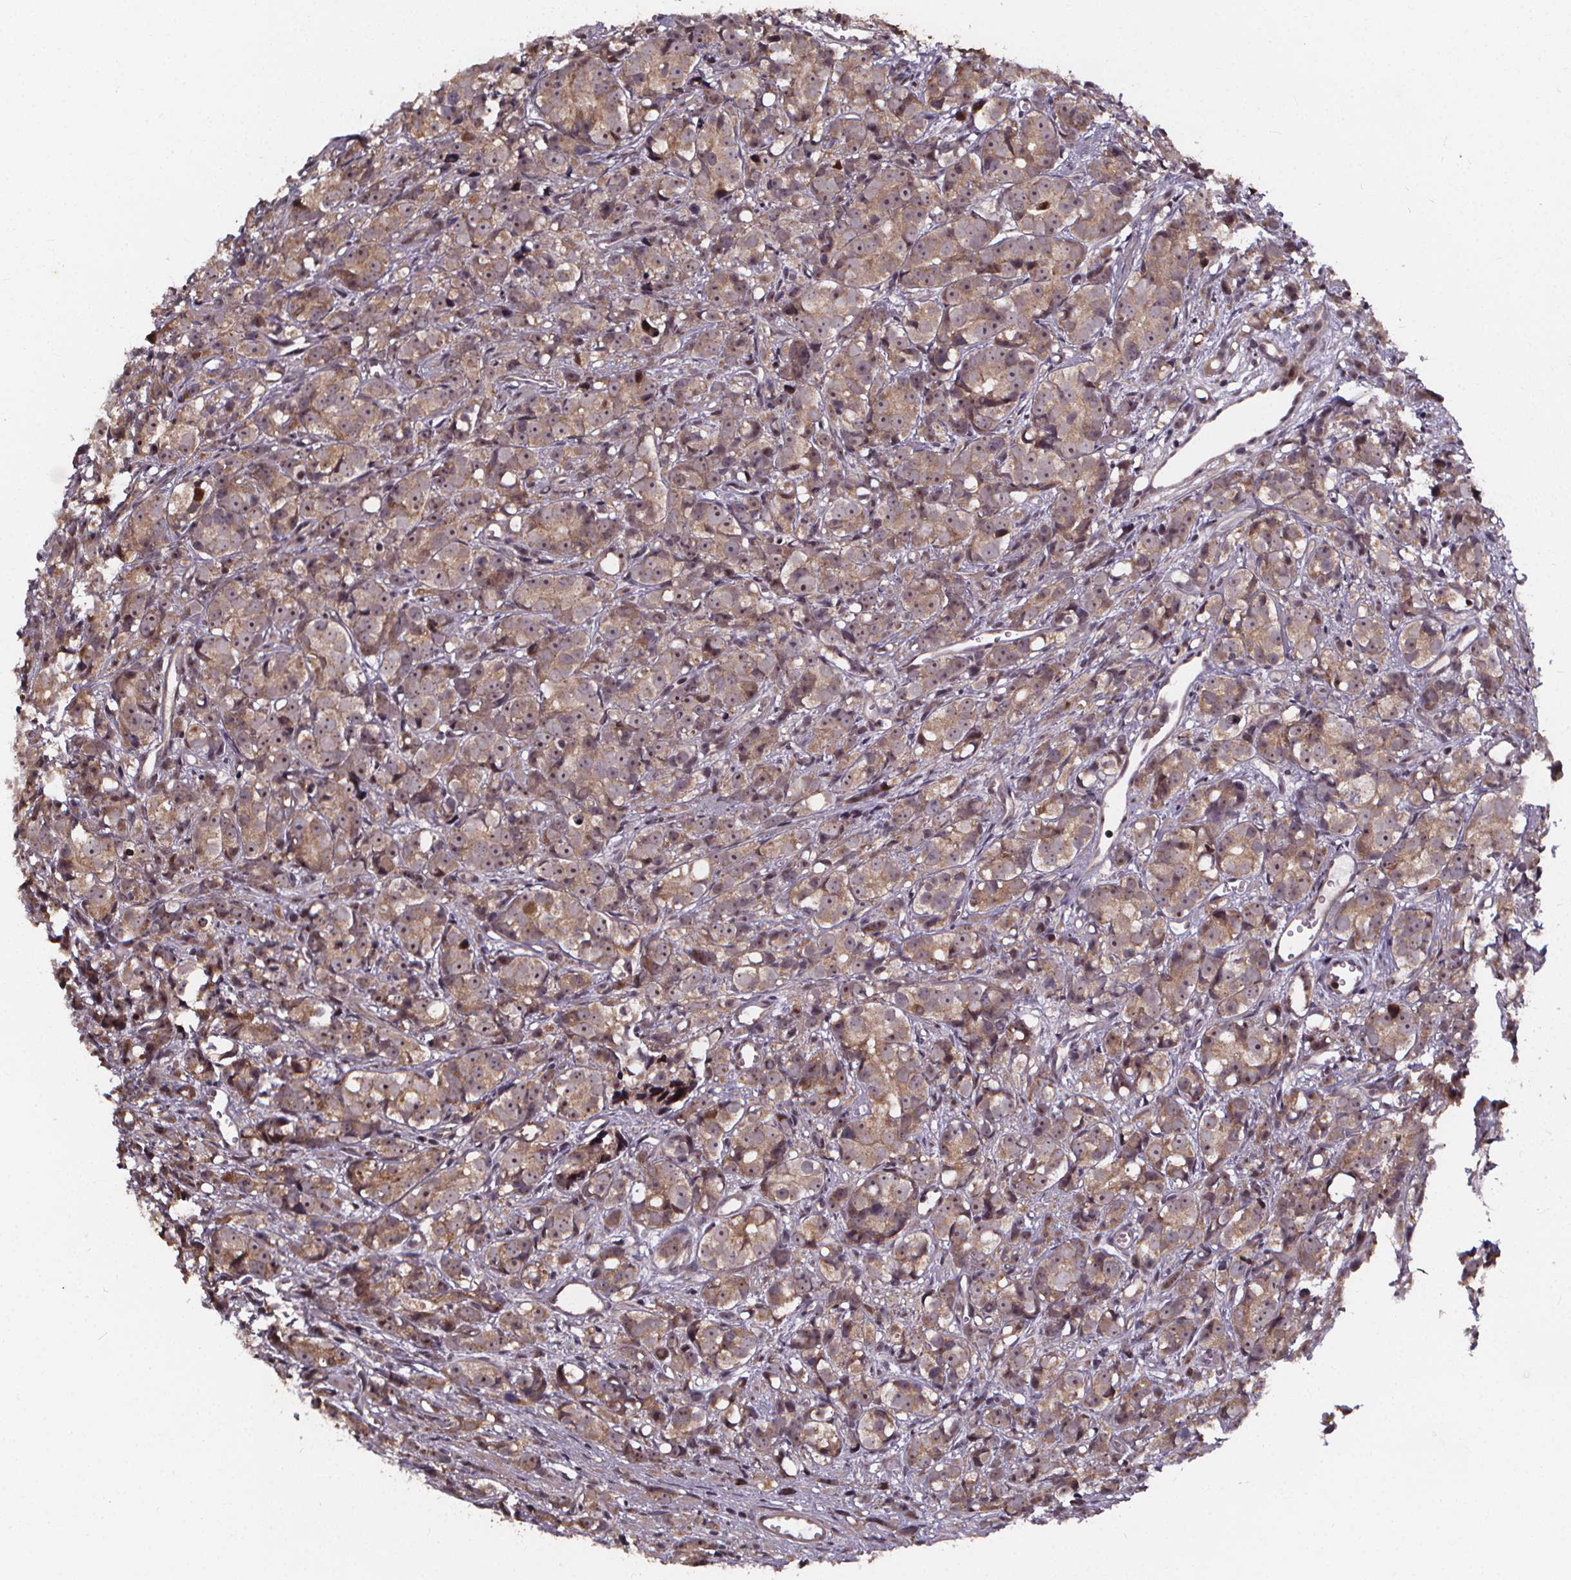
{"staining": {"intensity": "weak", "quantity": ">75%", "location": "cytoplasmic/membranous,nuclear"}, "tissue": "prostate cancer", "cell_type": "Tumor cells", "image_type": "cancer", "snomed": [{"axis": "morphology", "description": "Adenocarcinoma, High grade"}, {"axis": "topography", "description": "Prostate"}], "caption": "Immunohistochemical staining of human prostate high-grade adenocarcinoma demonstrates weak cytoplasmic/membranous and nuclear protein expression in approximately >75% of tumor cells.", "gene": "DDIT3", "patient": {"sex": "male", "age": 77}}